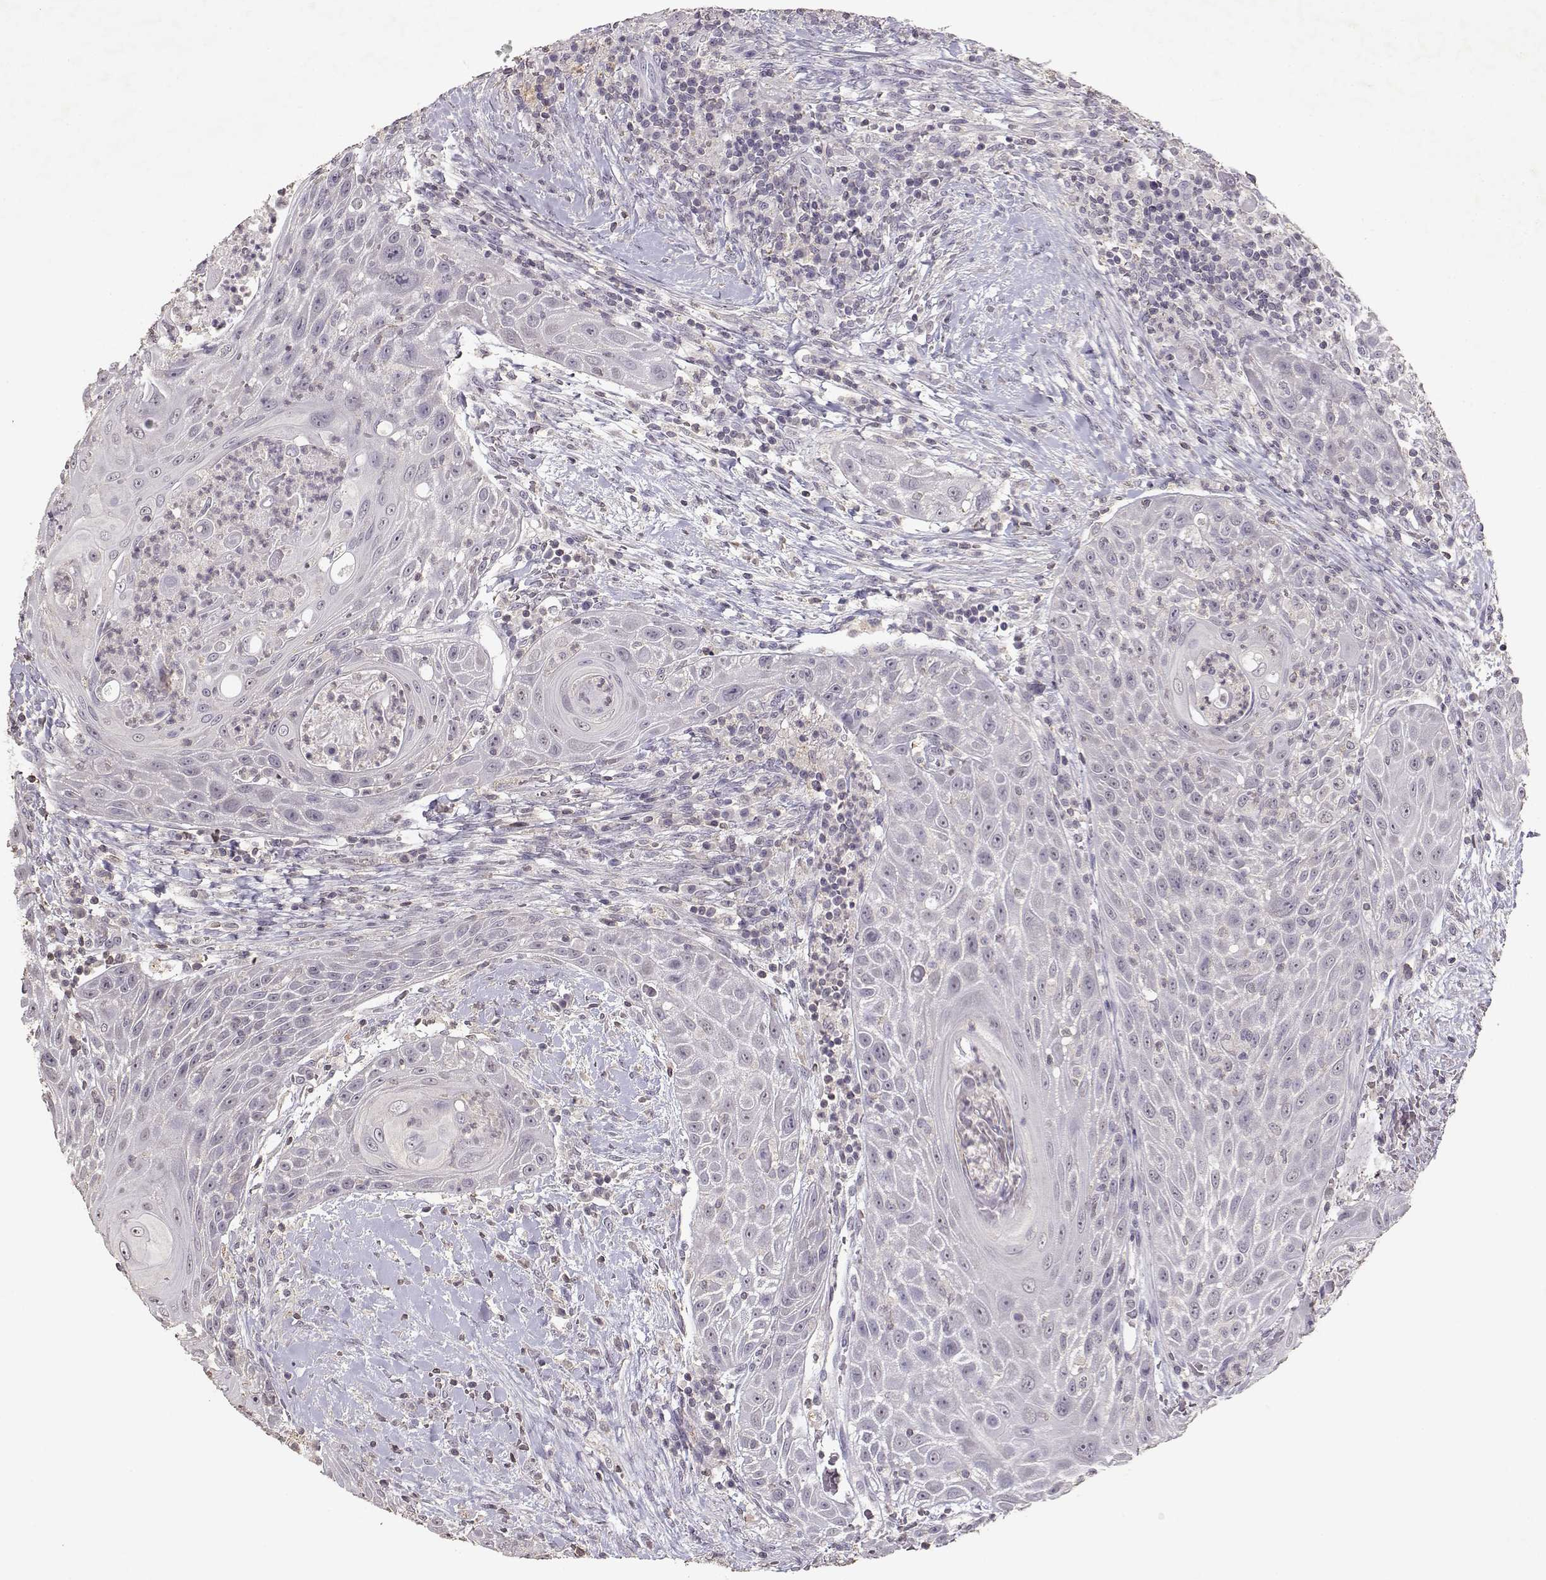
{"staining": {"intensity": "negative", "quantity": "none", "location": "none"}, "tissue": "head and neck cancer", "cell_type": "Tumor cells", "image_type": "cancer", "snomed": [{"axis": "morphology", "description": "Squamous cell carcinoma, NOS"}, {"axis": "topography", "description": "Head-Neck"}], "caption": "Head and neck cancer was stained to show a protein in brown. There is no significant expression in tumor cells.", "gene": "UROC1", "patient": {"sex": "male", "age": 69}}